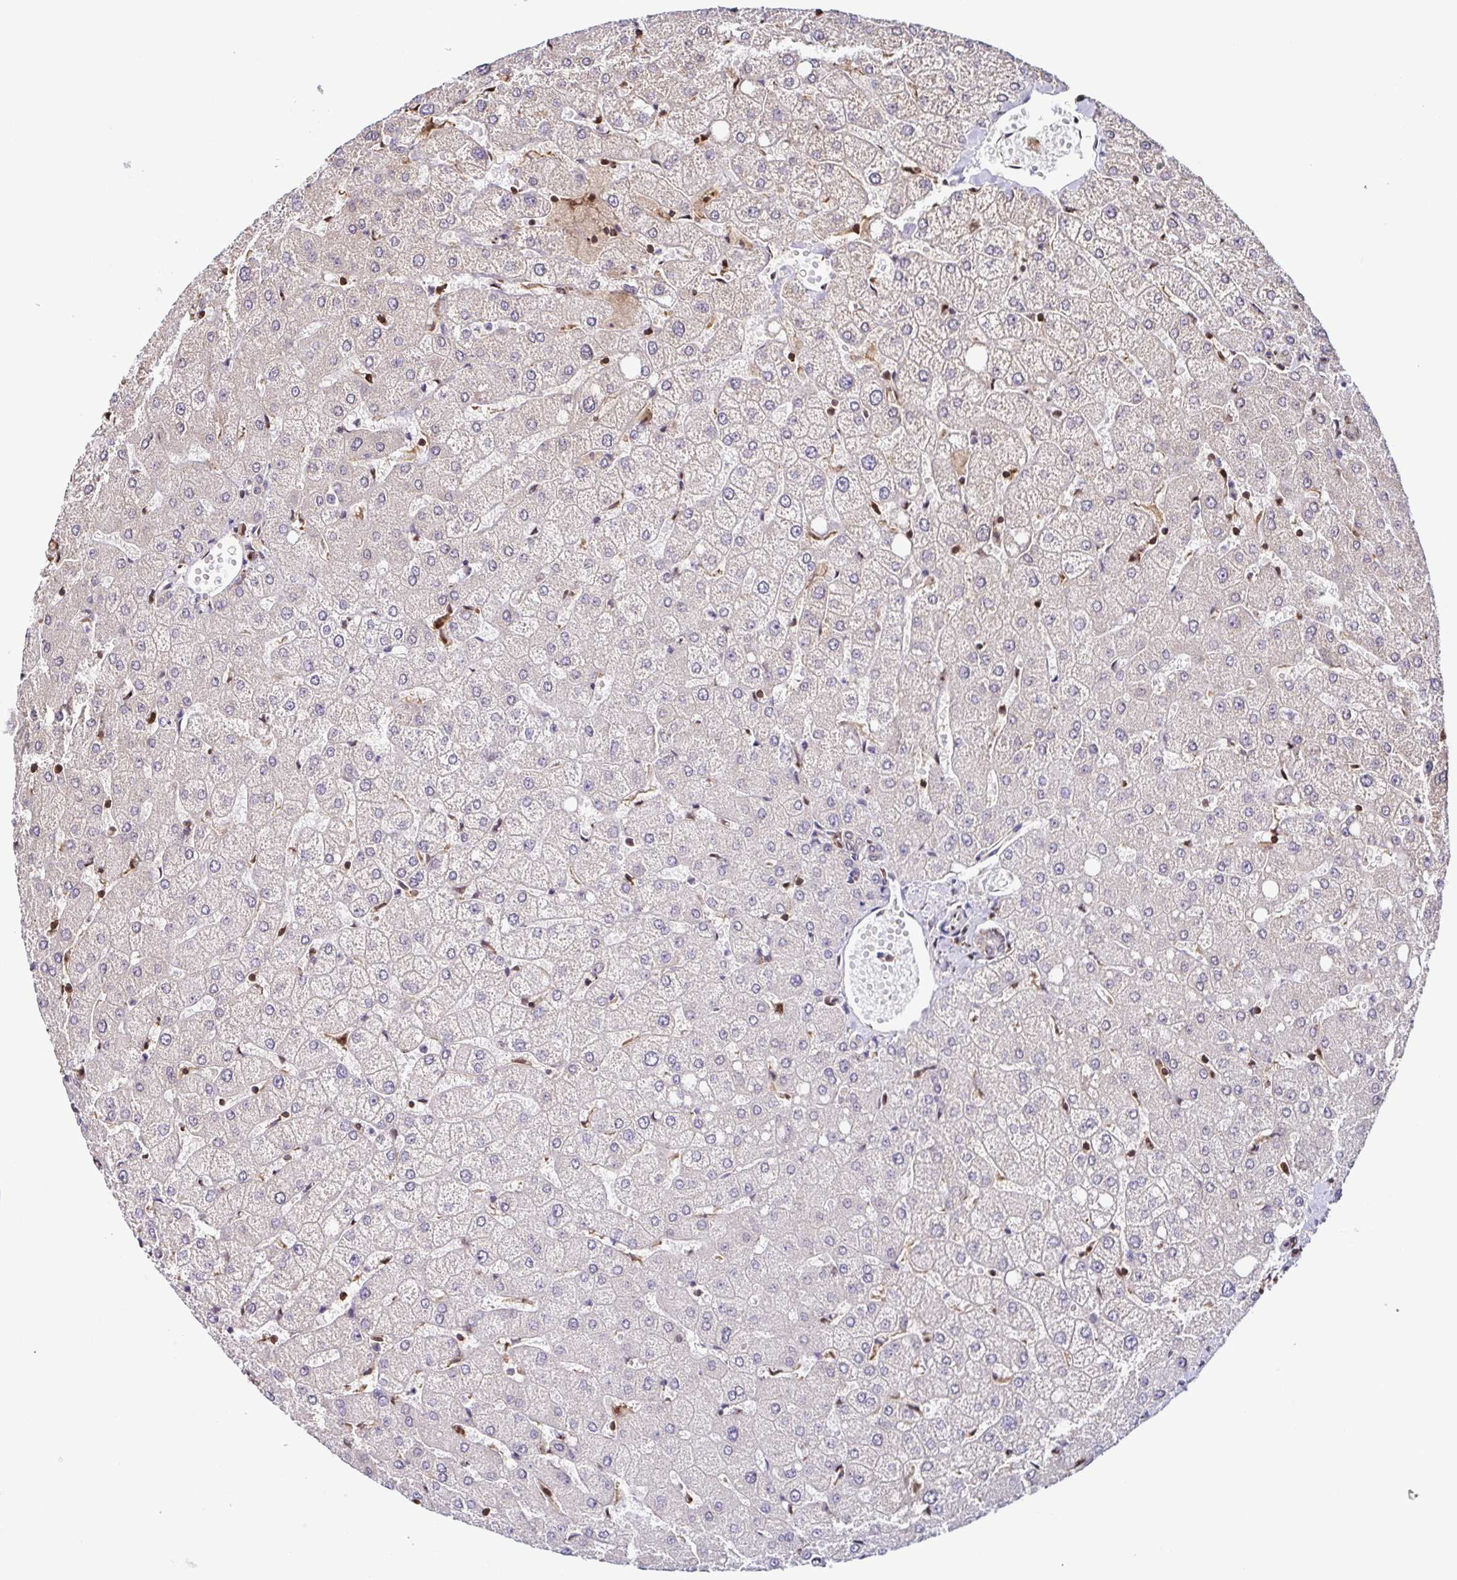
{"staining": {"intensity": "negative", "quantity": "none", "location": "none"}, "tissue": "liver", "cell_type": "Cholangiocytes", "image_type": "normal", "snomed": [{"axis": "morphology", "description": "Normal tissue, NOS"}, {"axis": "topography", "description": "Liver"}], "caption": "High power microscopy histopathology image of an IHC photomicrograph of unremarkable liver, revealing no significant staining in cholangiocytes.", "gene": "PSMB9", "patient": {"sex": "female", "age": 54}}